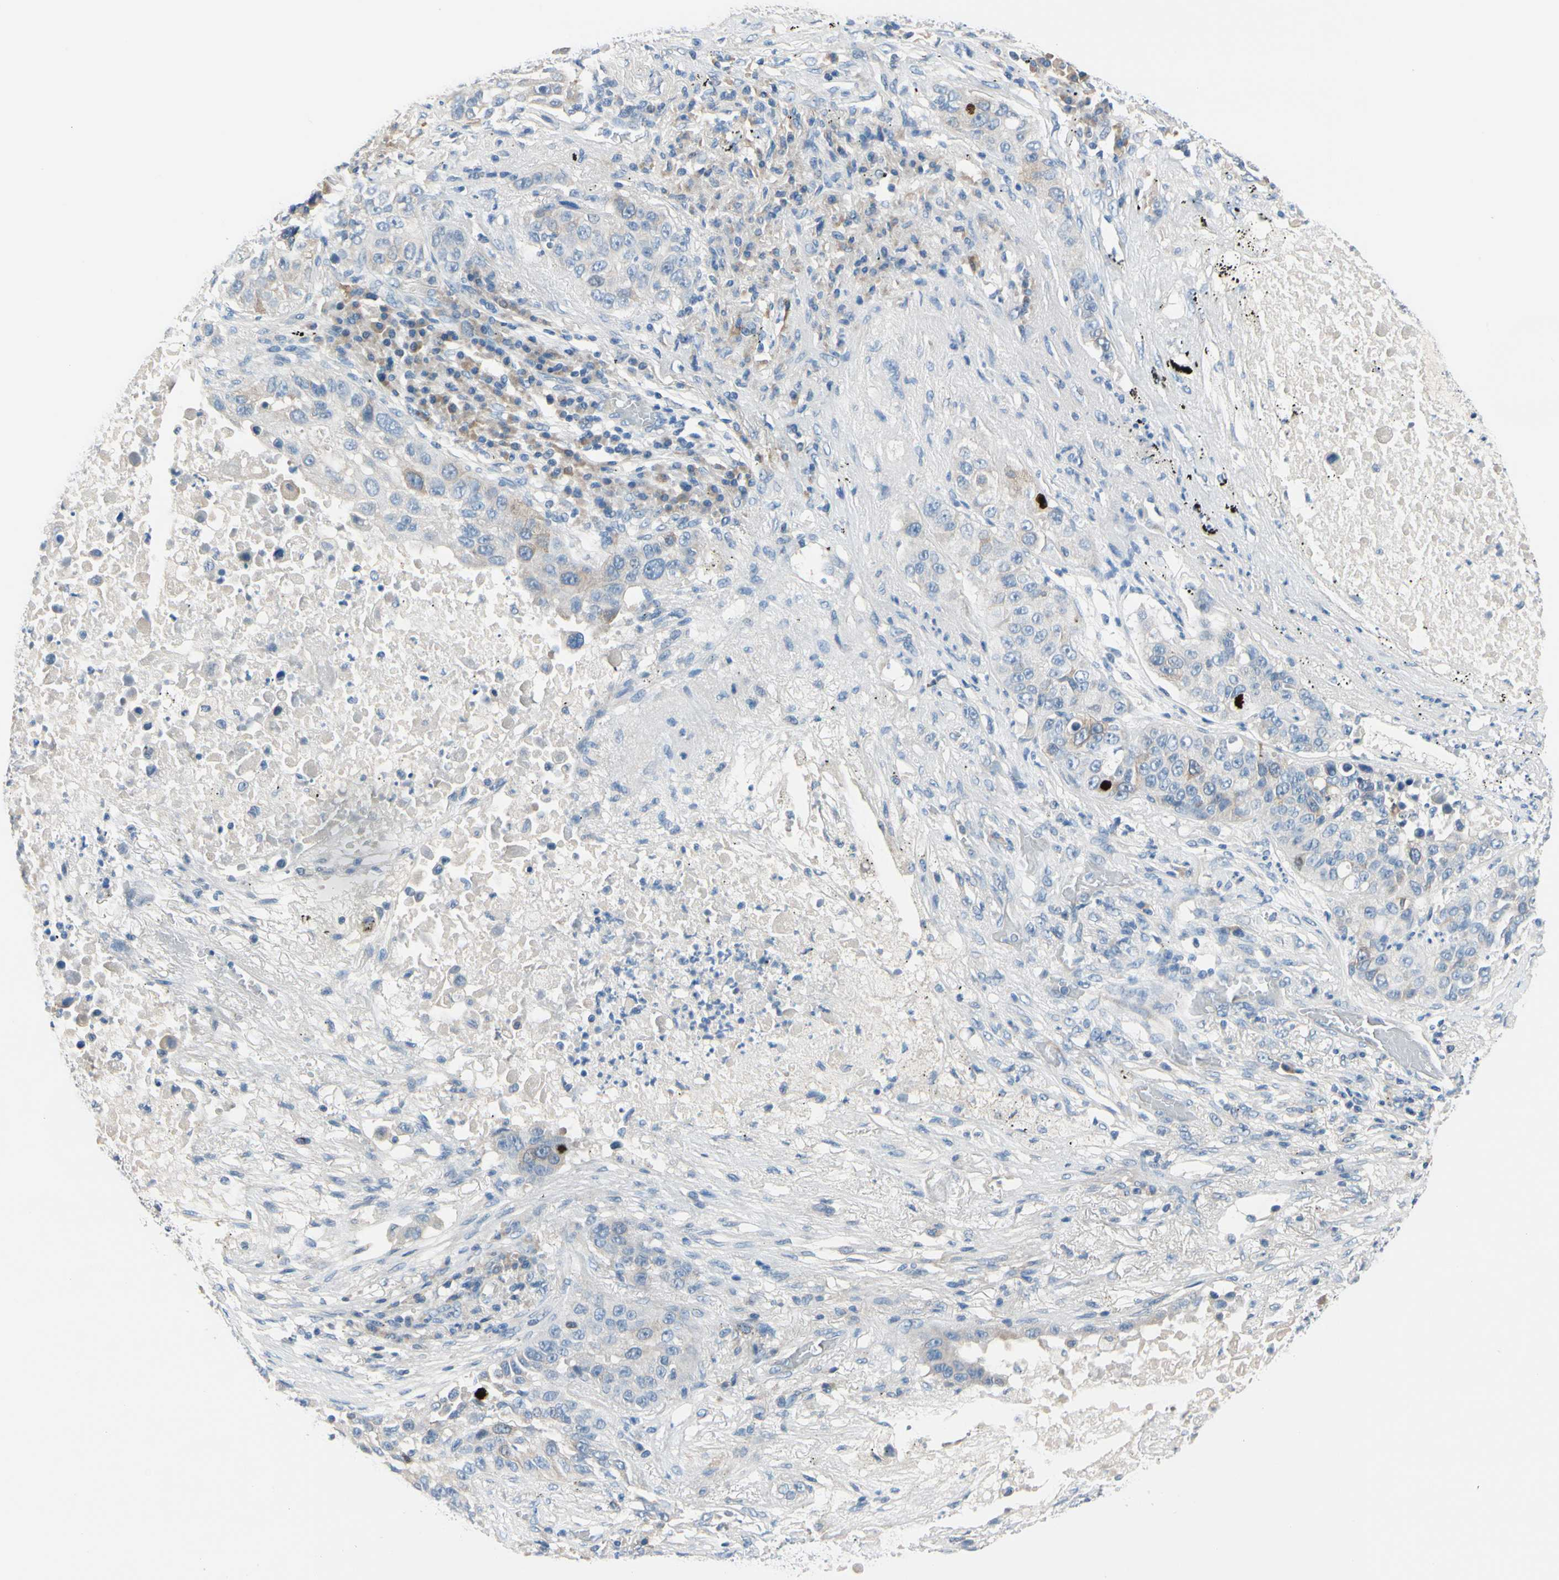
{"staining": {"intensity": "weak", "quantity": "<25%", "location": "cytoplasmic/membranous"}, "tissue": "lung cancer", "cell_type": "Tumor cells", "image_type": "cancer", "snomed": [{"axis": "morphology", "description": "Squamous cell carcinoma, NOS"}, {"axis": "topography", "description": "Lung"}], "caption": "A high-resolution micrograph shows immunohistochemistry (IHC) staining of lung cancer, which reveals no significant staining in tumor cells.", "gene": "CKAP2", "patient": {"sex": "male", "age": 57}}